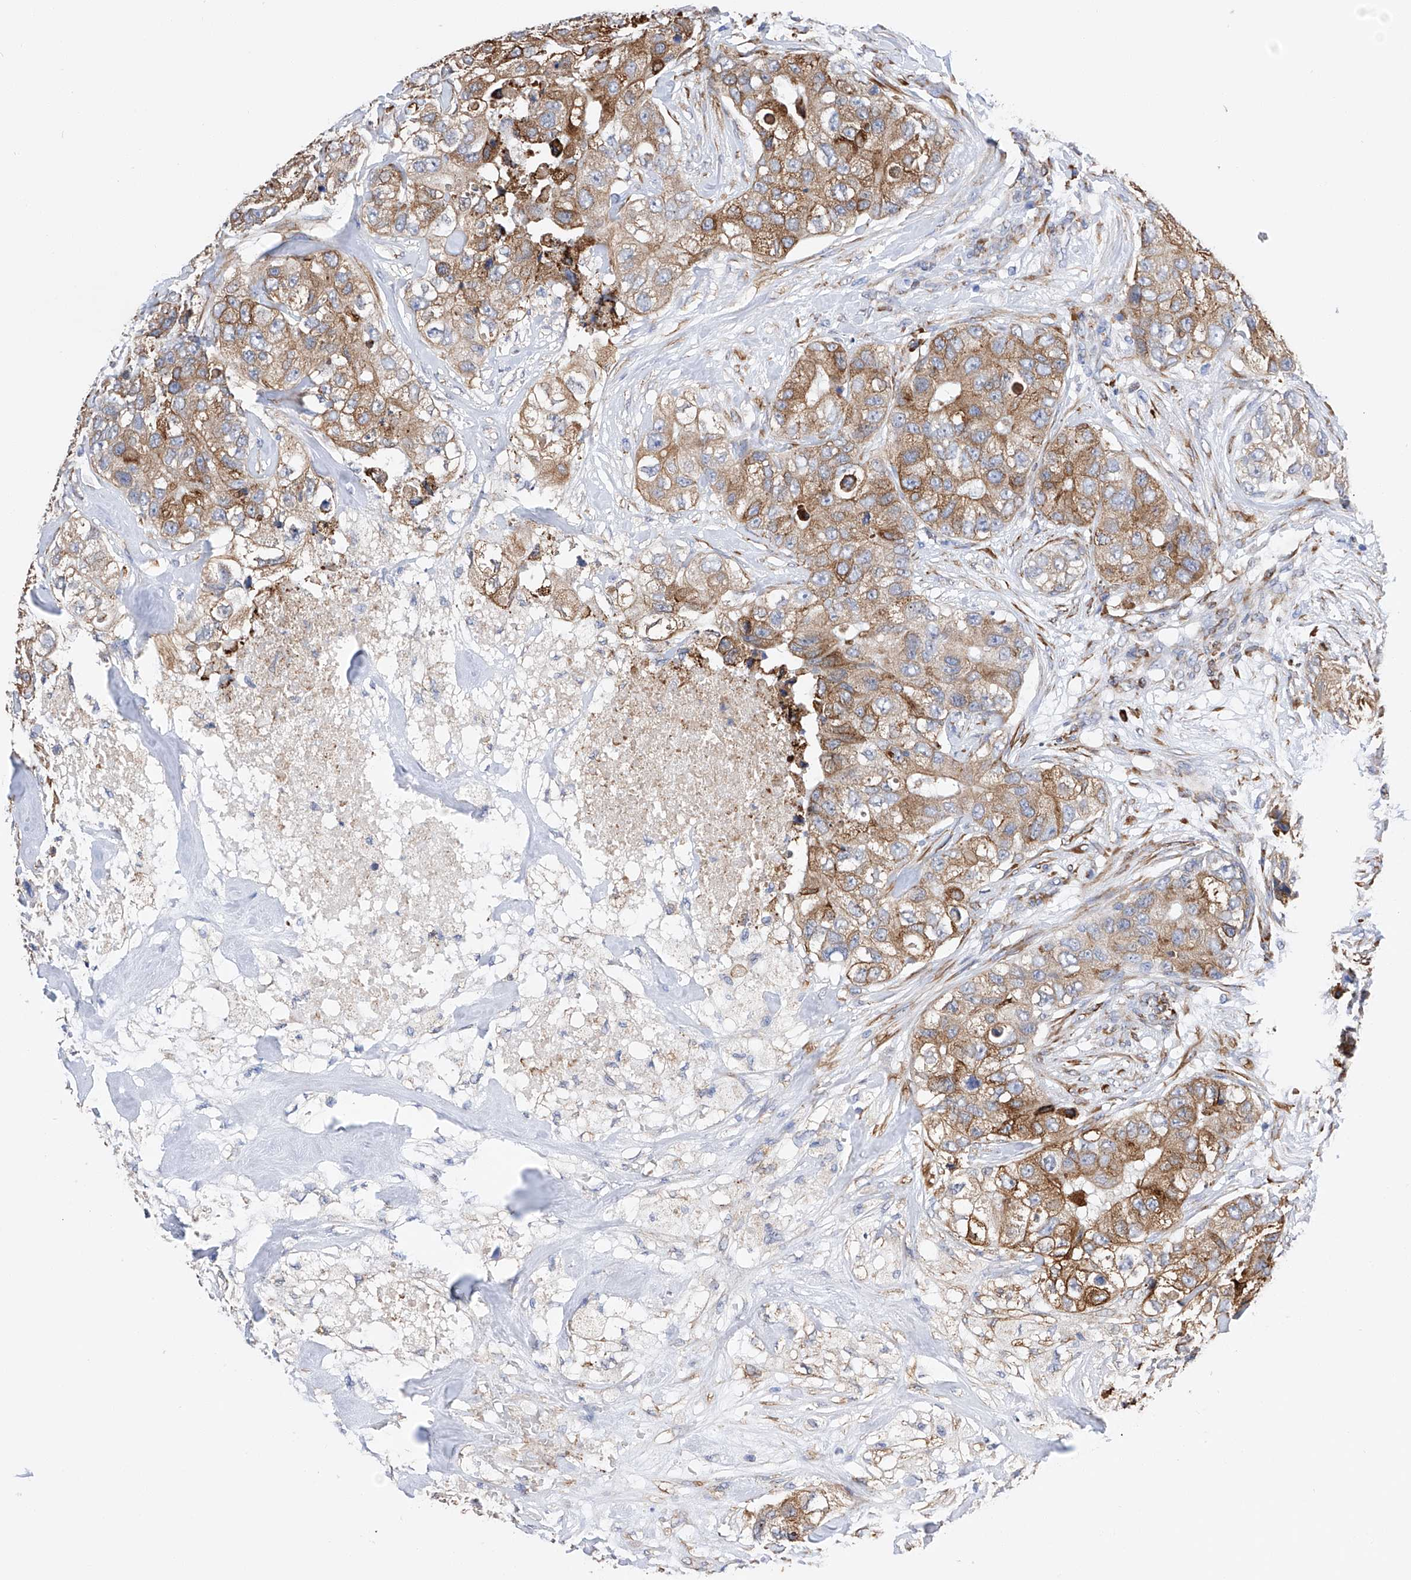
{"staining": {"intensity": "moderate", "quantity": ">75%", "location": "cytoplasmic/membranous"}, "tissue": "breast cancer", "cell_type": "Tumor cells", "image_type": "cancer", "snomed": [{"axis": "morphology", "description": "Duct carcinoma"}, {"axis": "topography", "description": "Breast"}], "caption": "Breast invasive ductal carcinoma tissue shows moderate cytoplasmic/membranous expression in about >75% of tumor cells", "gene": "PDIA5", "patient": {"sex": "female", "age": 62}}